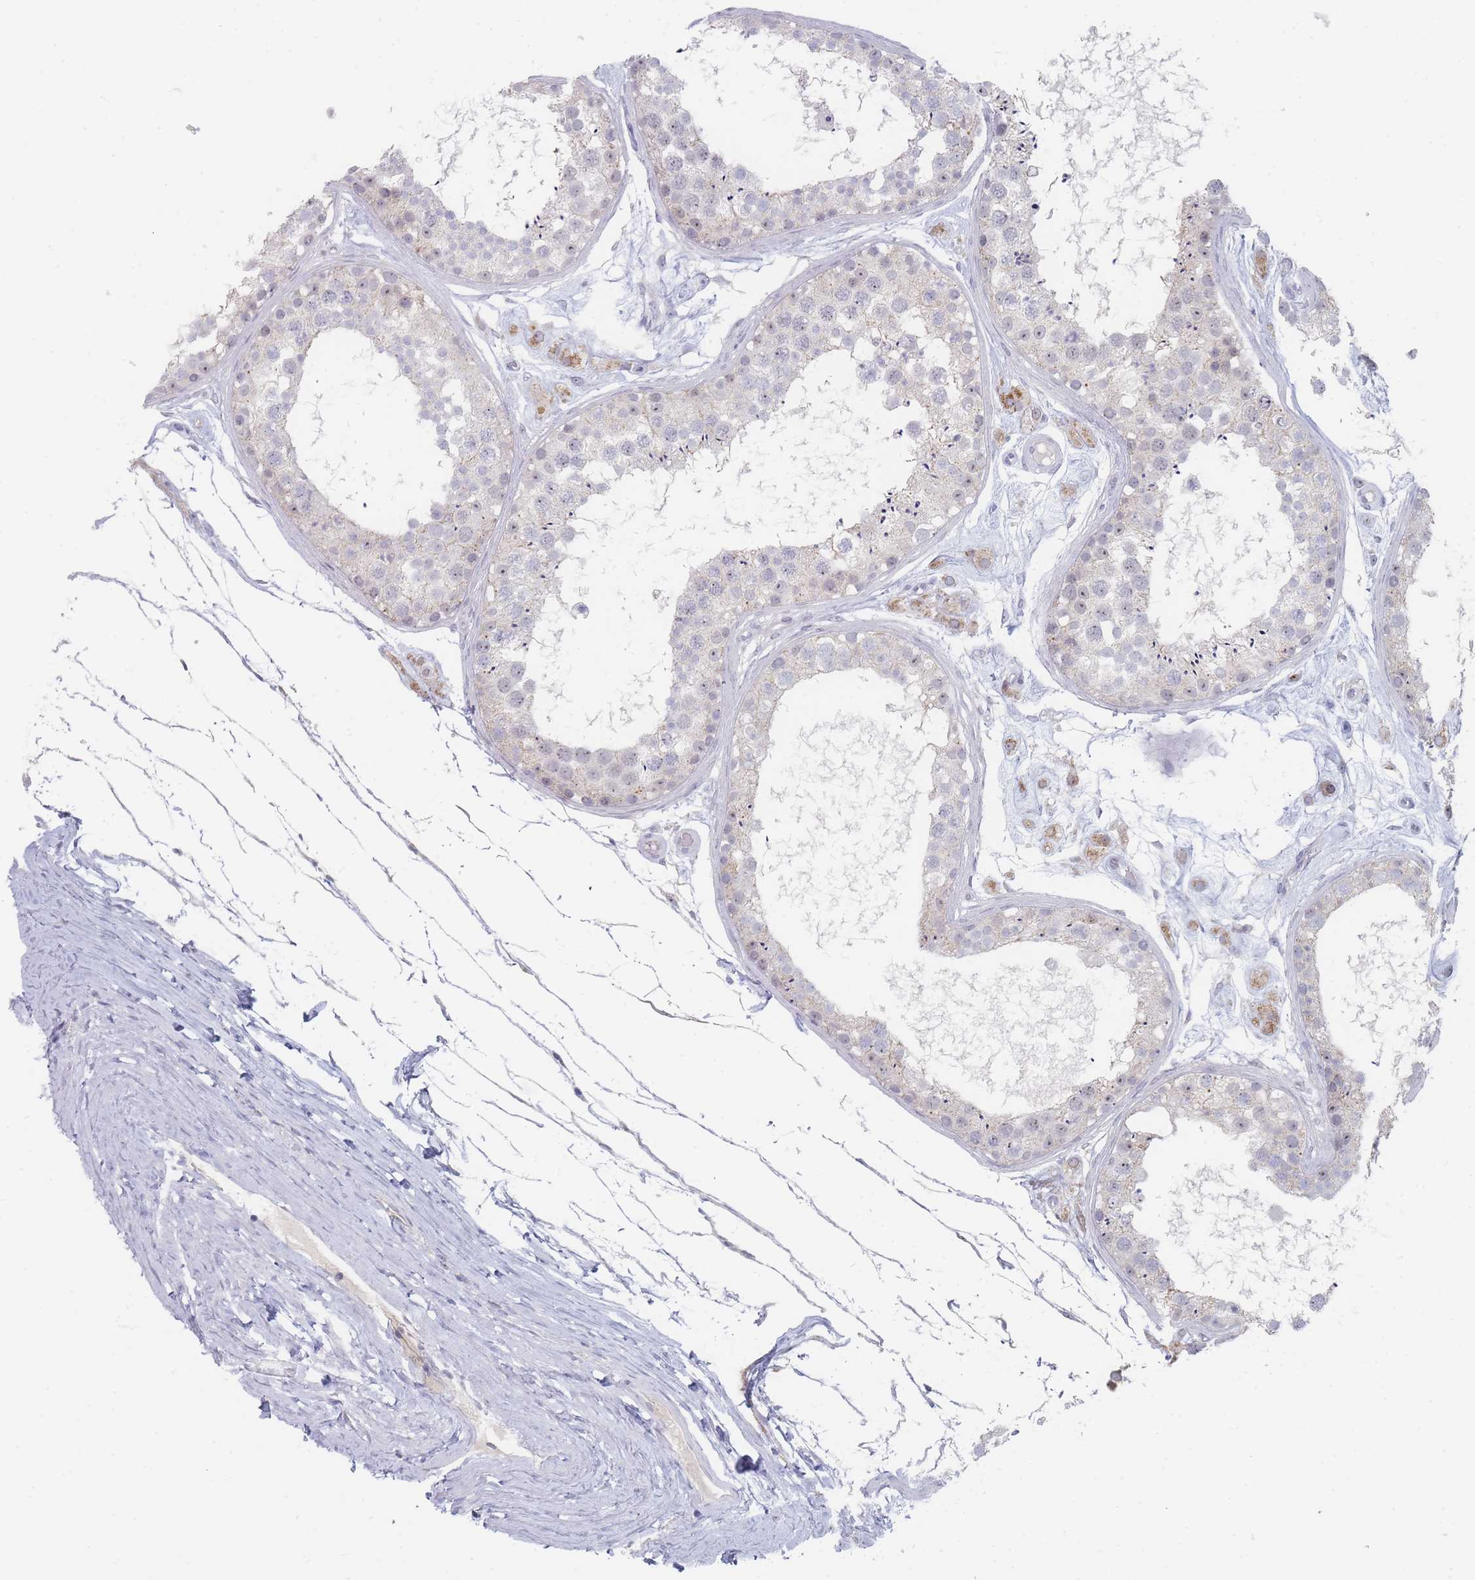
{"staining": {"intensity": "weak", "quantity": "25%-75%", "location": "nuclear"}, "tissue": "testis", "cell_type": "Cells in seminiferous ducts", "image_type": "normal", "snomed": [{"axis": "morphology", "description": "Normal tissue, NOS"}, {"axis": "topography", "description": "Testis"}], "caption": "Immunohistochemical staining of unremarkable human testis demonstrates 25%-75% levels of weak nuclear protein staining in approximately 25%-75% of cells in seminiferous ducts.", "gene": "RNF8", "patient": {"sex": "male", "age": 25}}